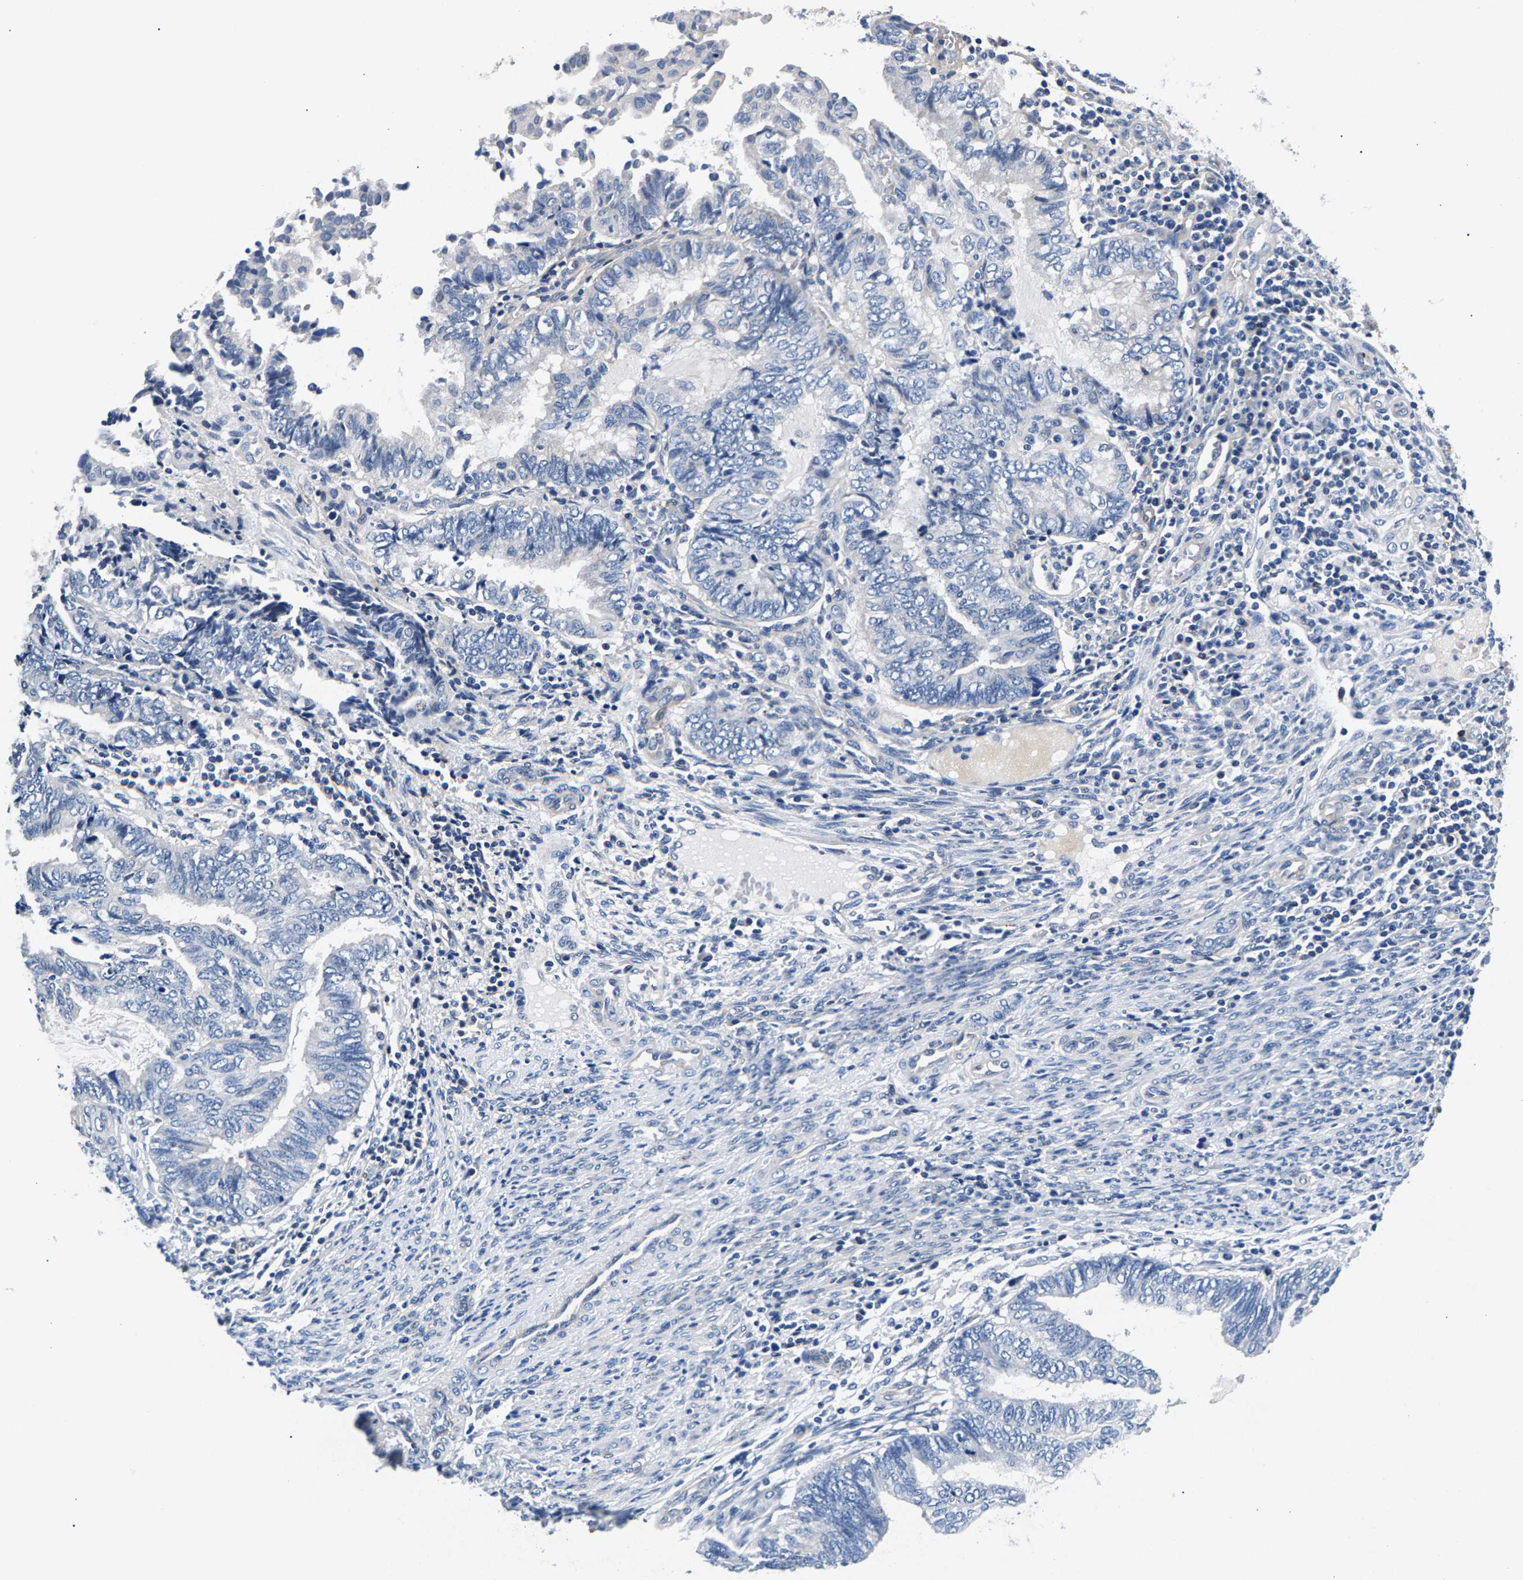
{"staining": {"intensity": "negative", "quantity": "none", "location": "none"}, "tissue": "endometrial cancer", "cell_type": "Tumor cells", "image_type": "cancer", "snomed": [{"axis": "morphology", "description": "Adenocarcinoma, NOS"}, {"axis": "topography", "description": "Uterus"}, {"axis": "topography", "description": "Endometrium"}], "caption": "The immunohistochemistry (IHC) histopathology image has no significant expression in tumor cells of endometrial cancer tissue.", "gene": "P2RY4", "patient": {"sex": "female", "age": 70}}